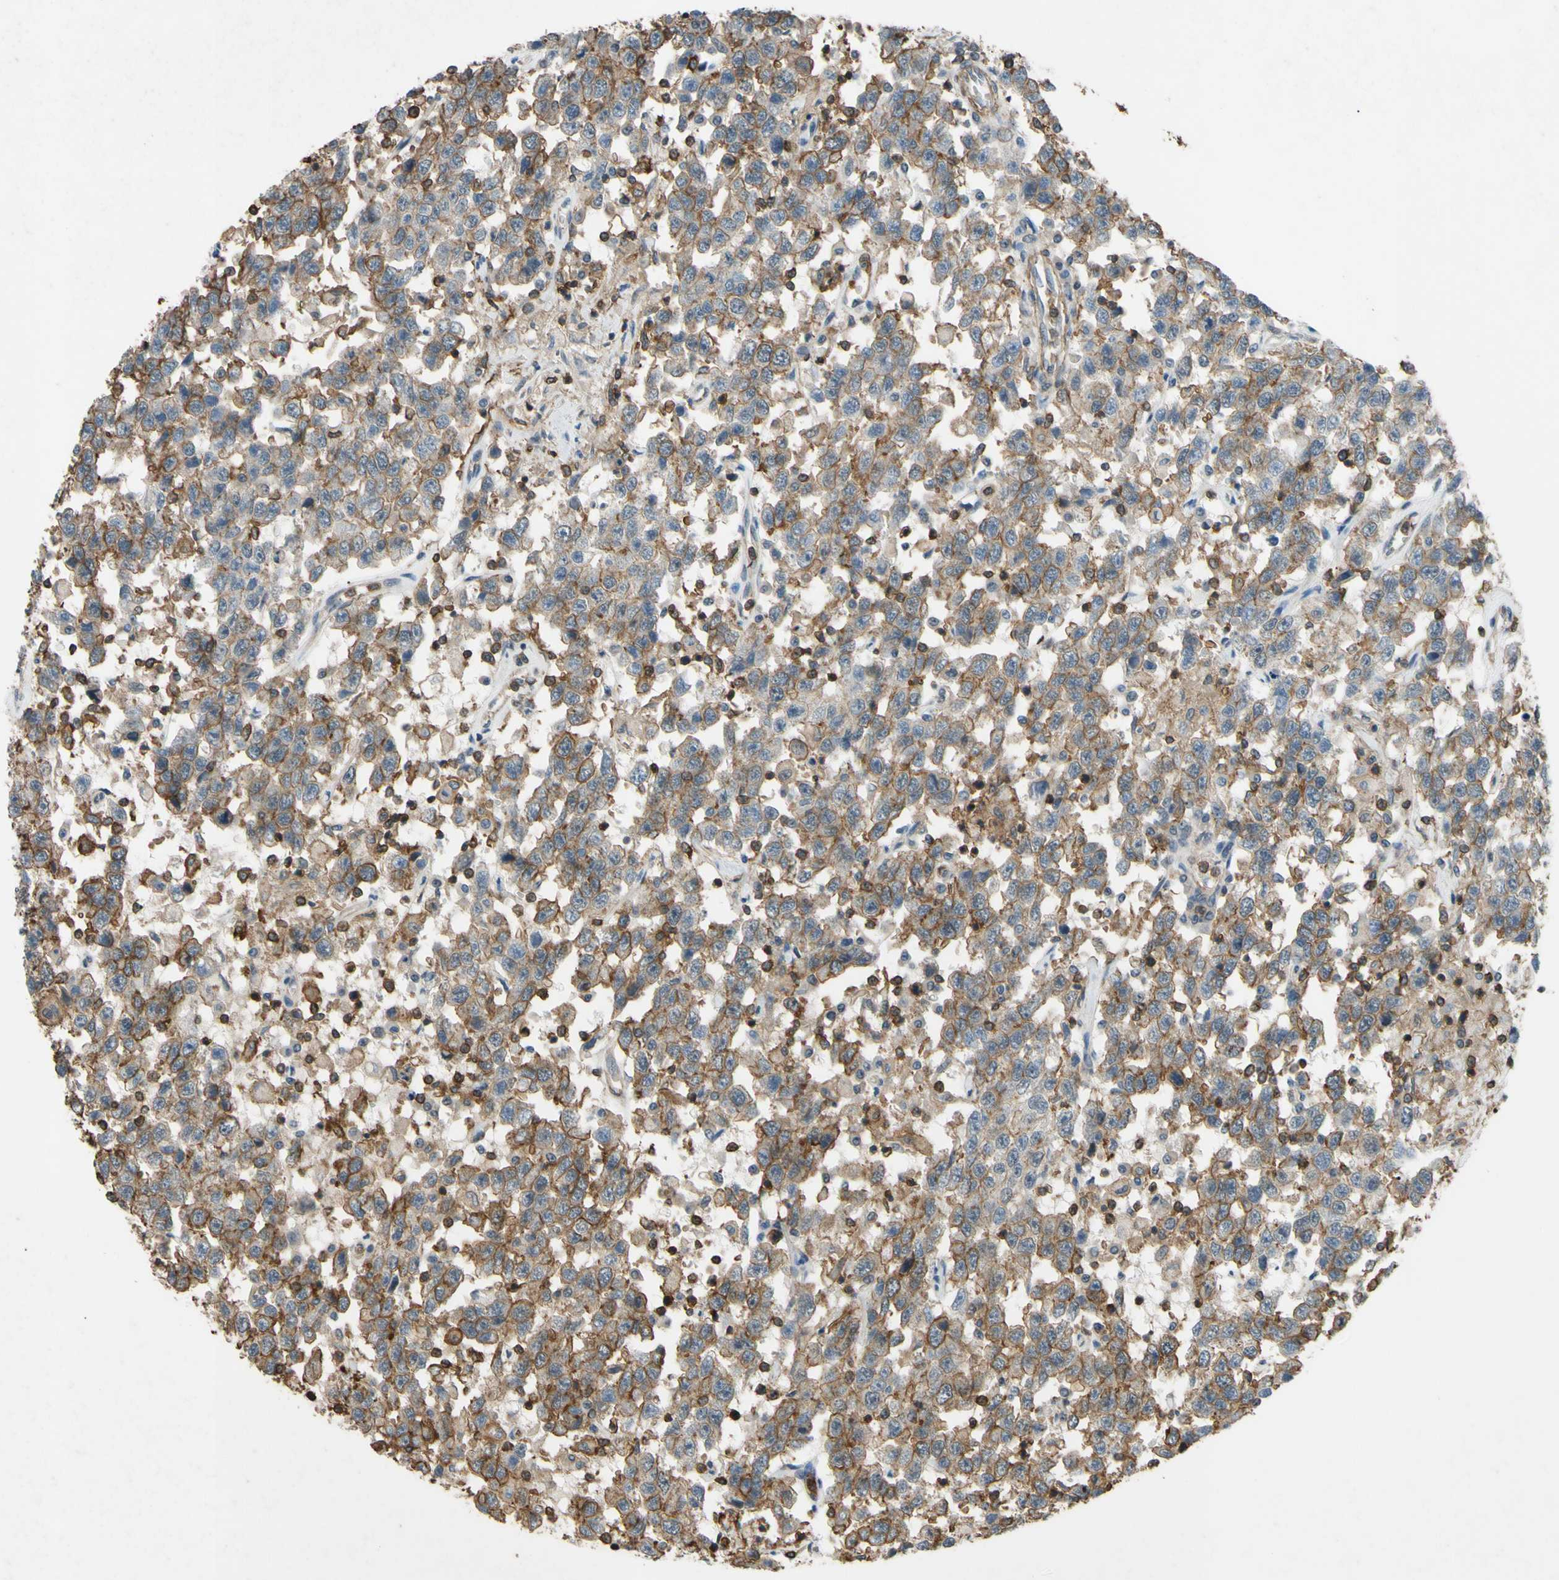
{"staining": {"intensity": "moderate", "quantity": "25%-75%", "location": "cytoplasmic/membranous"}, "tissue": "testis cancer", "cell_type": "Tumor cells", "image_type": "cancer", "snomed": [{"axis": "morphology", "description": "Seminoma, NOS"}, {"axis": "topography", "description": "Testis"}], "caption": "Immunohistochemical staining of testis cancer (seminoma) displays medium levels of moderate cytoplasmic/membranous staining in approximately 25%-75% of tumor cells. (Brightfield microscopy of DAB IHC at high magnification).", "gene": "ADD3", "patient": {"sex": "male", "age": 41}}